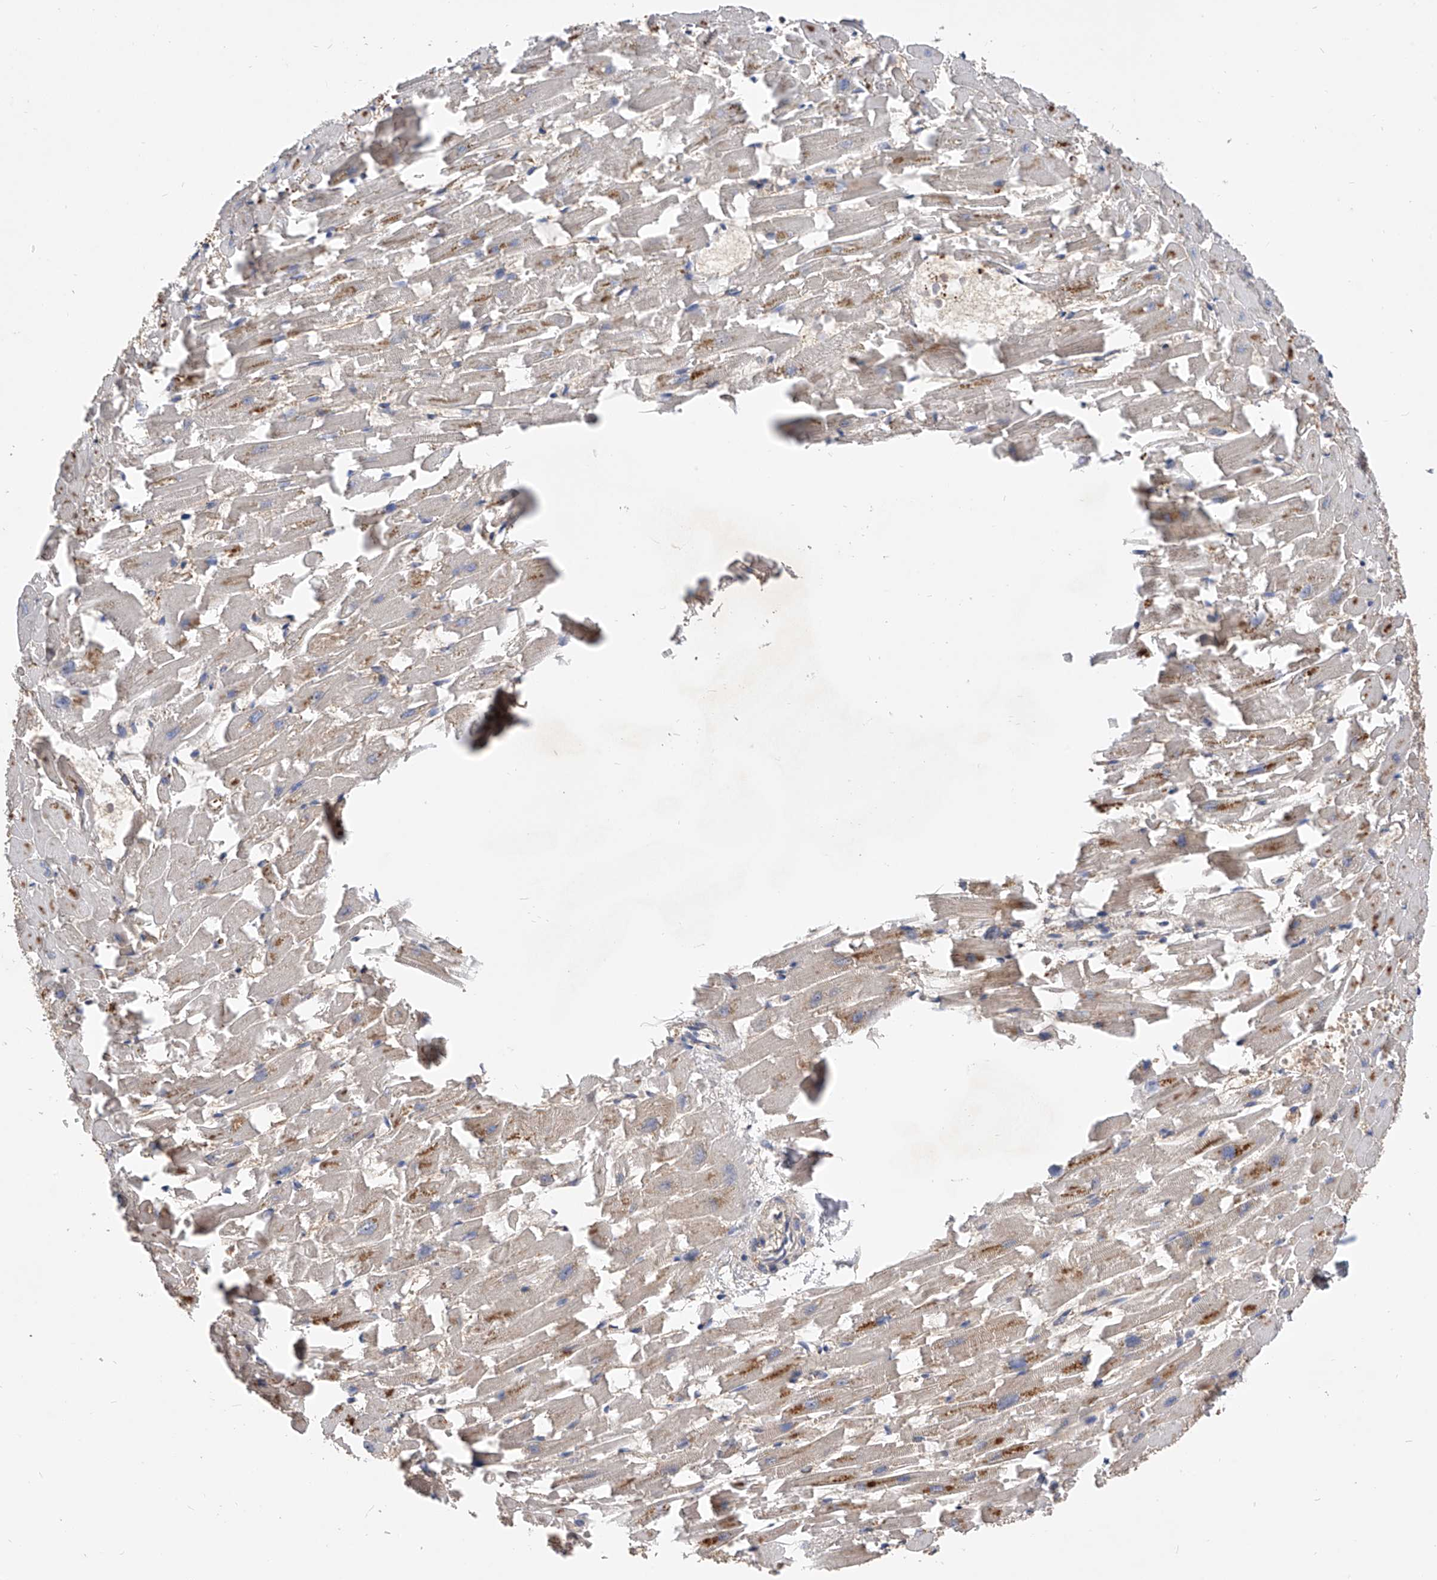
{"staining": {"intensity": "moderate", "quantity": ">75%", "location": "cytoplasmic/membranous"}, "tissue": "heart muscle", "cell_type": "Cardiomyocytes", "image_type": "normal", "snomed": [{"axis": "morphology", "description": "Normal tissue, NOS"}, {"axis": "topography", "description": "Heart"}], "caption": "DAB immunohistochemical staining of normal heart muscle reveals moderate cytoplasmic/membranous protein staining in about >75% of cardiomyocytes. (DAB IHC, brown staining for protein, blue staining for nuclei).", "gene": "CFAP410", "patient": {"sex": "female", "age": 64}}